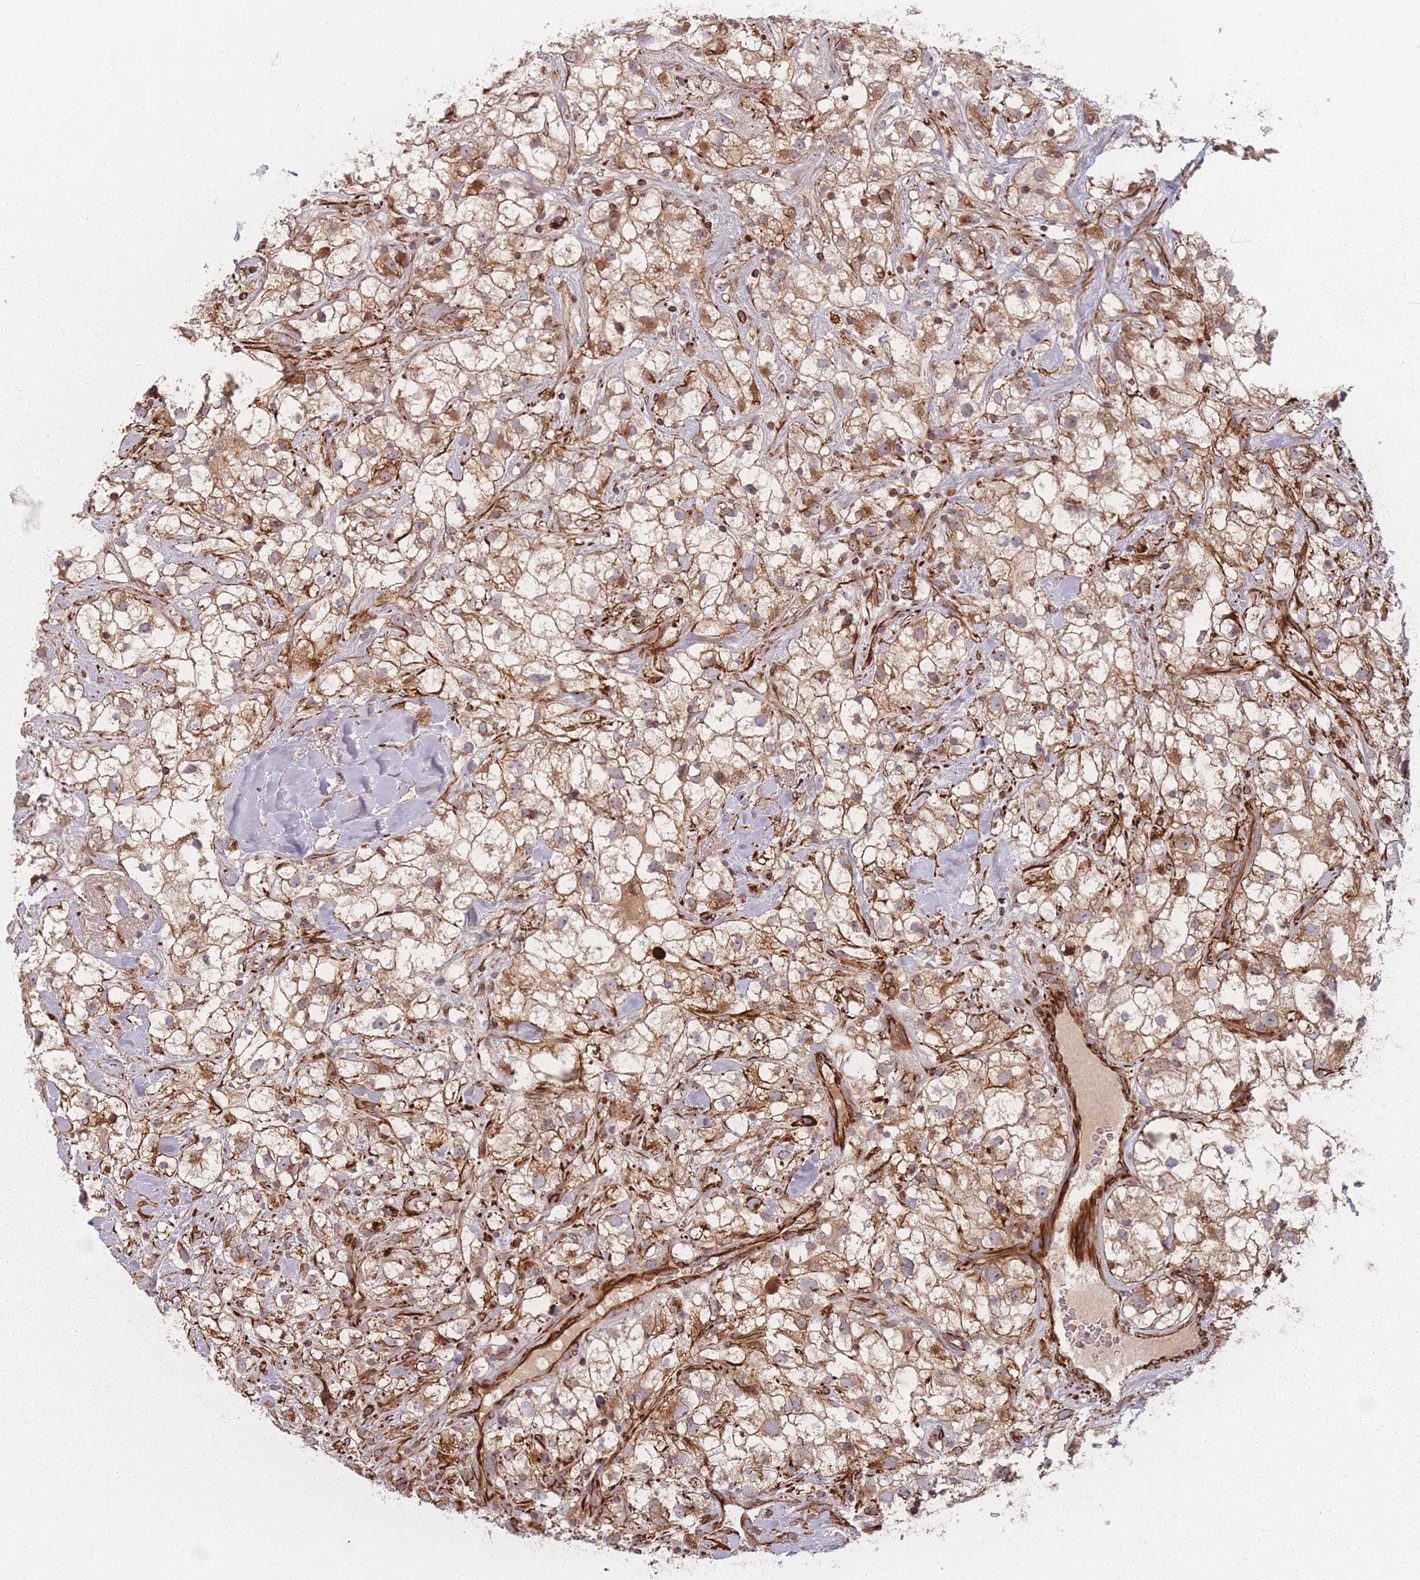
{"staining": {"intensity": "moderate", "quantity": ">75%", "location": "cytoplasmic/membranous"}, "tissue": "renal cancer", "cell_type": "Tumor cells", "image_type": "cancer", "snomed": [{"axis": "morphology", "description": "Adenocarcinoma, NOS"}, {"axis": "topography", "description": "Kidney"}], "caption": "Renal cancer stained with a brown dye exhibits moderate cytoplasmic/membranous positive expression in approximately >75% of tumor cells.", "gene": "EEF1AKMT2", "patient": {"sex": "male", "age": 59}}